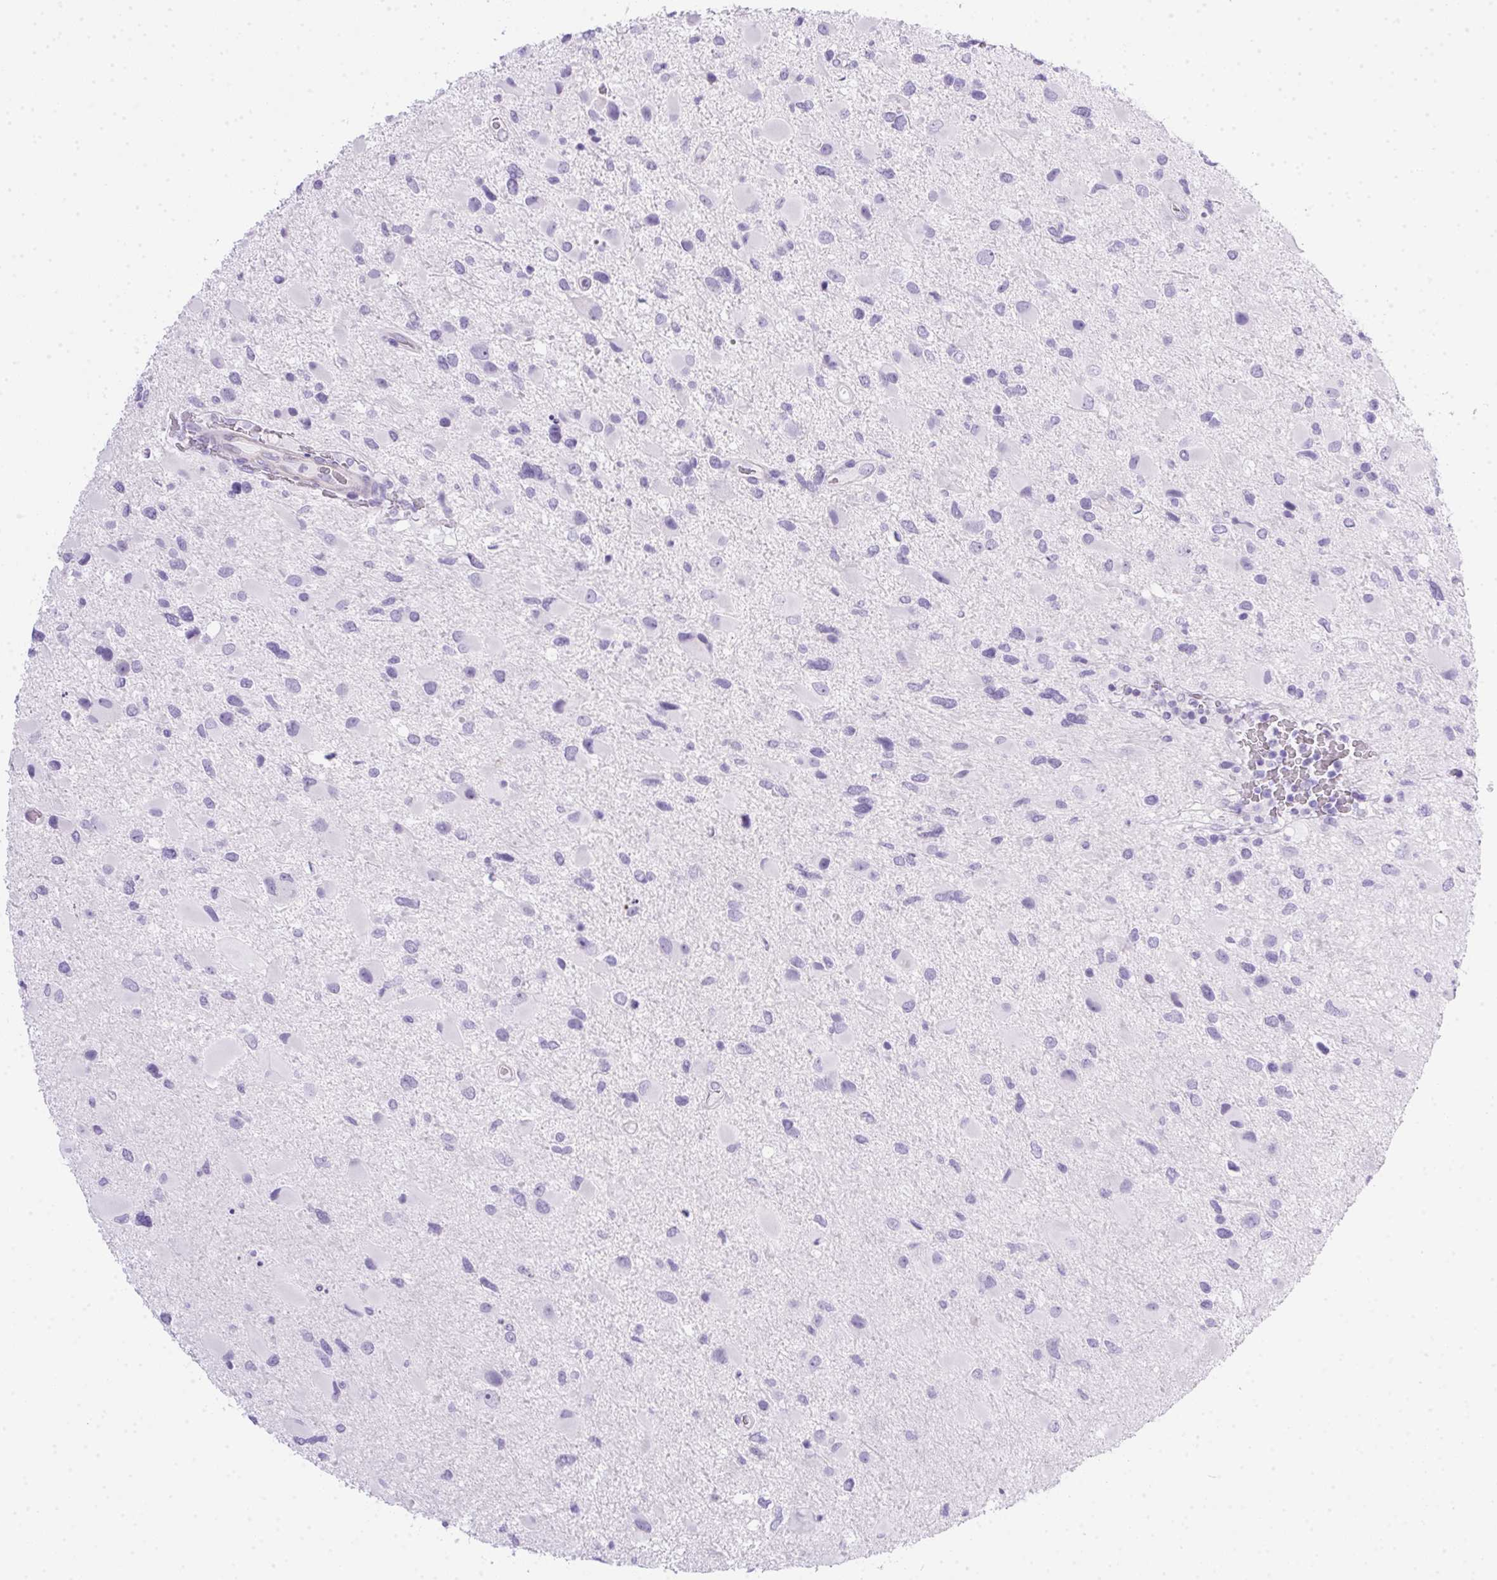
{"staining": {"intensity": "negative", "quantity": "none", "location": "none"}, "tissue": "glioma", "cell_type": "Tumor cells", "image_type": "cancer", "snomed": [{"axis": "morphology", "description": "Glioma, malignant, Low grade"}, {"axis": "topography", "description": "Brain"}], "caption": "Tumor cells are negative for brown protein staining in malignant low-grade glioma. The staining is performed using DAB brown chromogen with nuclei counter-stained in using hematoxylin.", "gene": "SPACA5B", "patient": {"sex": "female", "age": 32}}